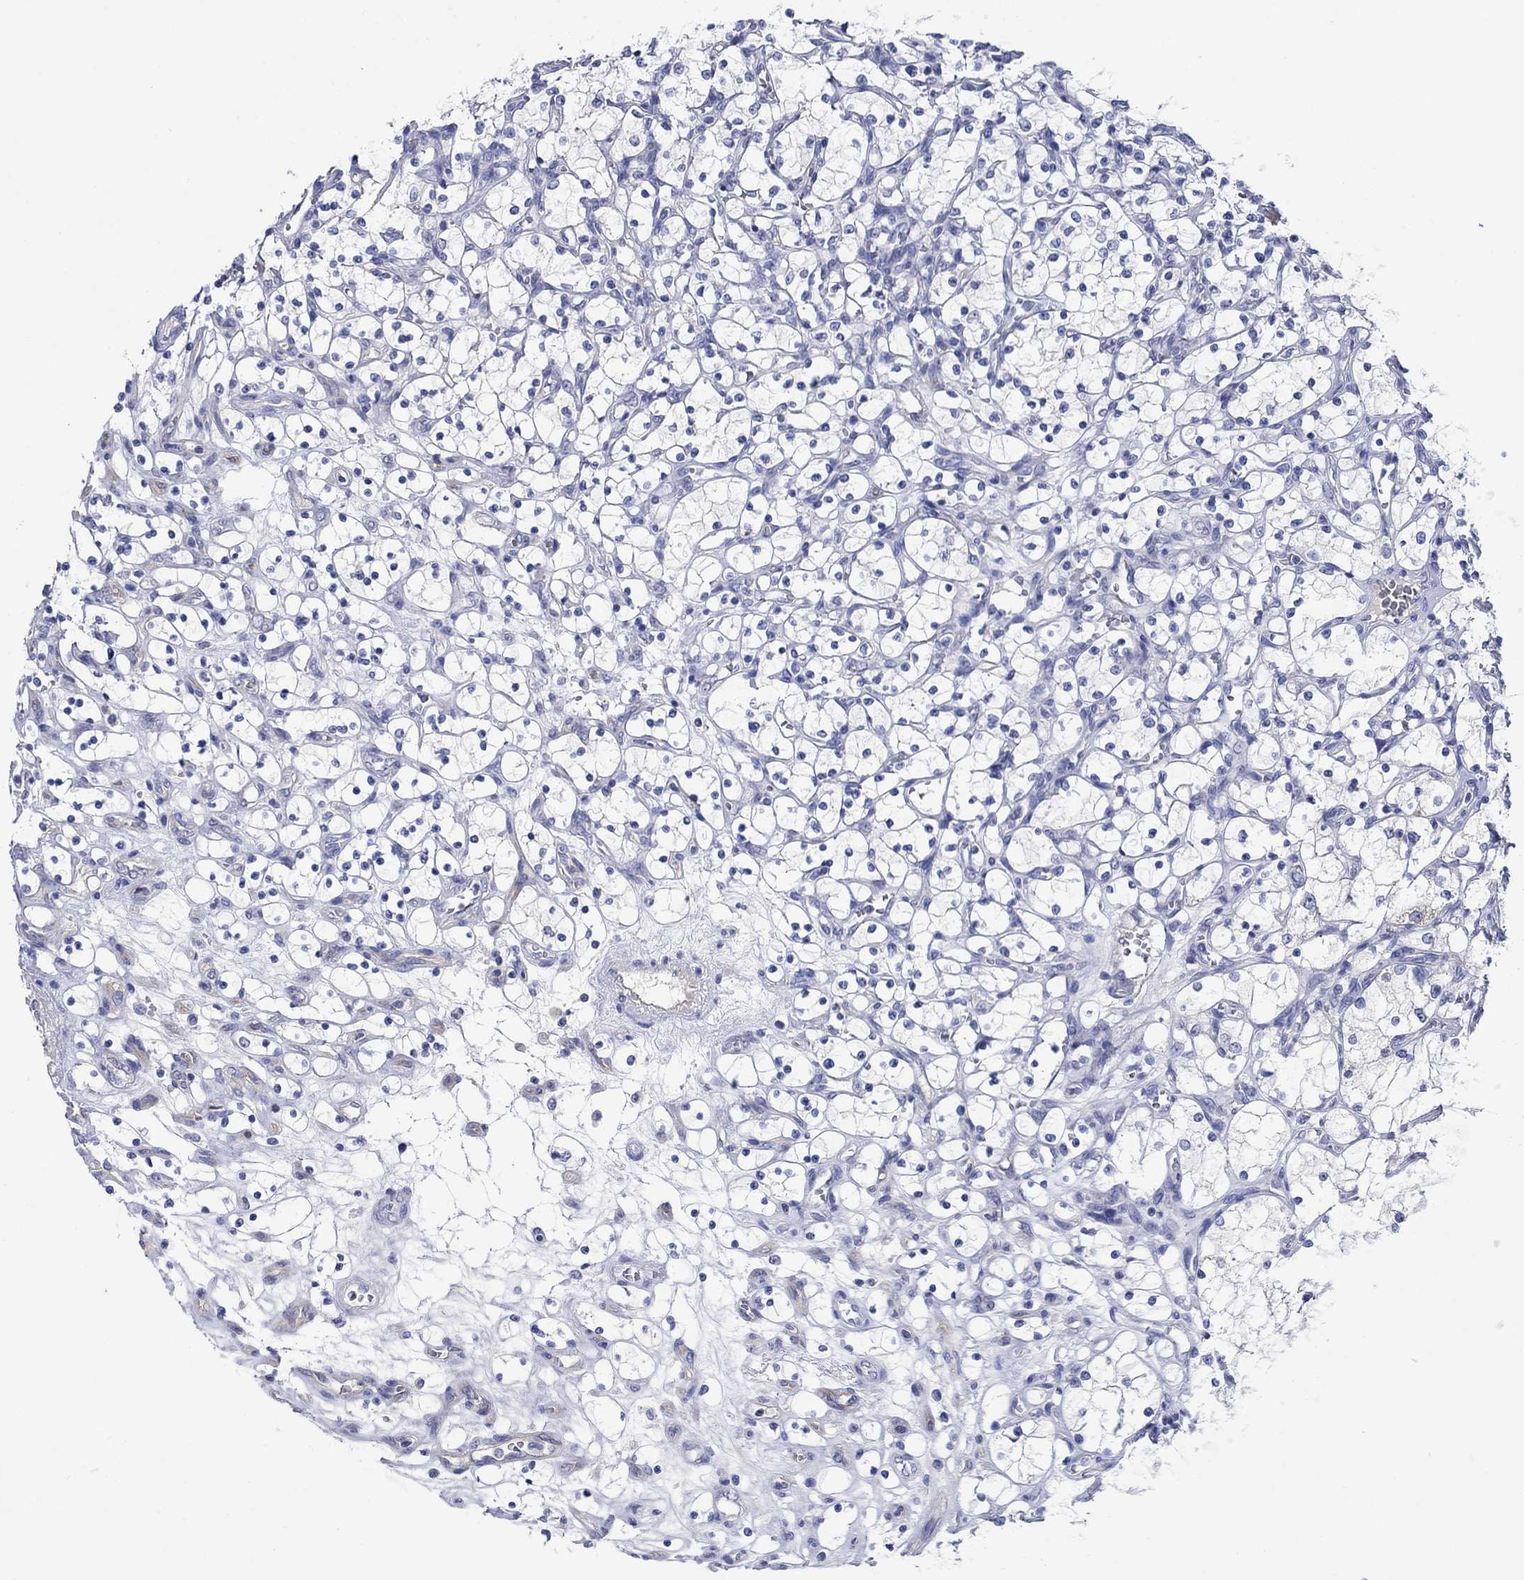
{"staining": {"intensity": "negative", "quantity": "none", "location": "none"}, "tissue": "renal cancer", "cell_type": "Tumor cells", "image_type": "cancer", "snomed": [{"axis": "morphology", "description": "Adenocarcinoma, NOS"}, {"axis": "topography", "description": "Kidney"}], "caption": "Human renal cancer stained for a protein using immunohistochemistry displays no positivity in tumor cells.", "gene": "TRIM16", "patient": {"sex": "female", "age": 69}}